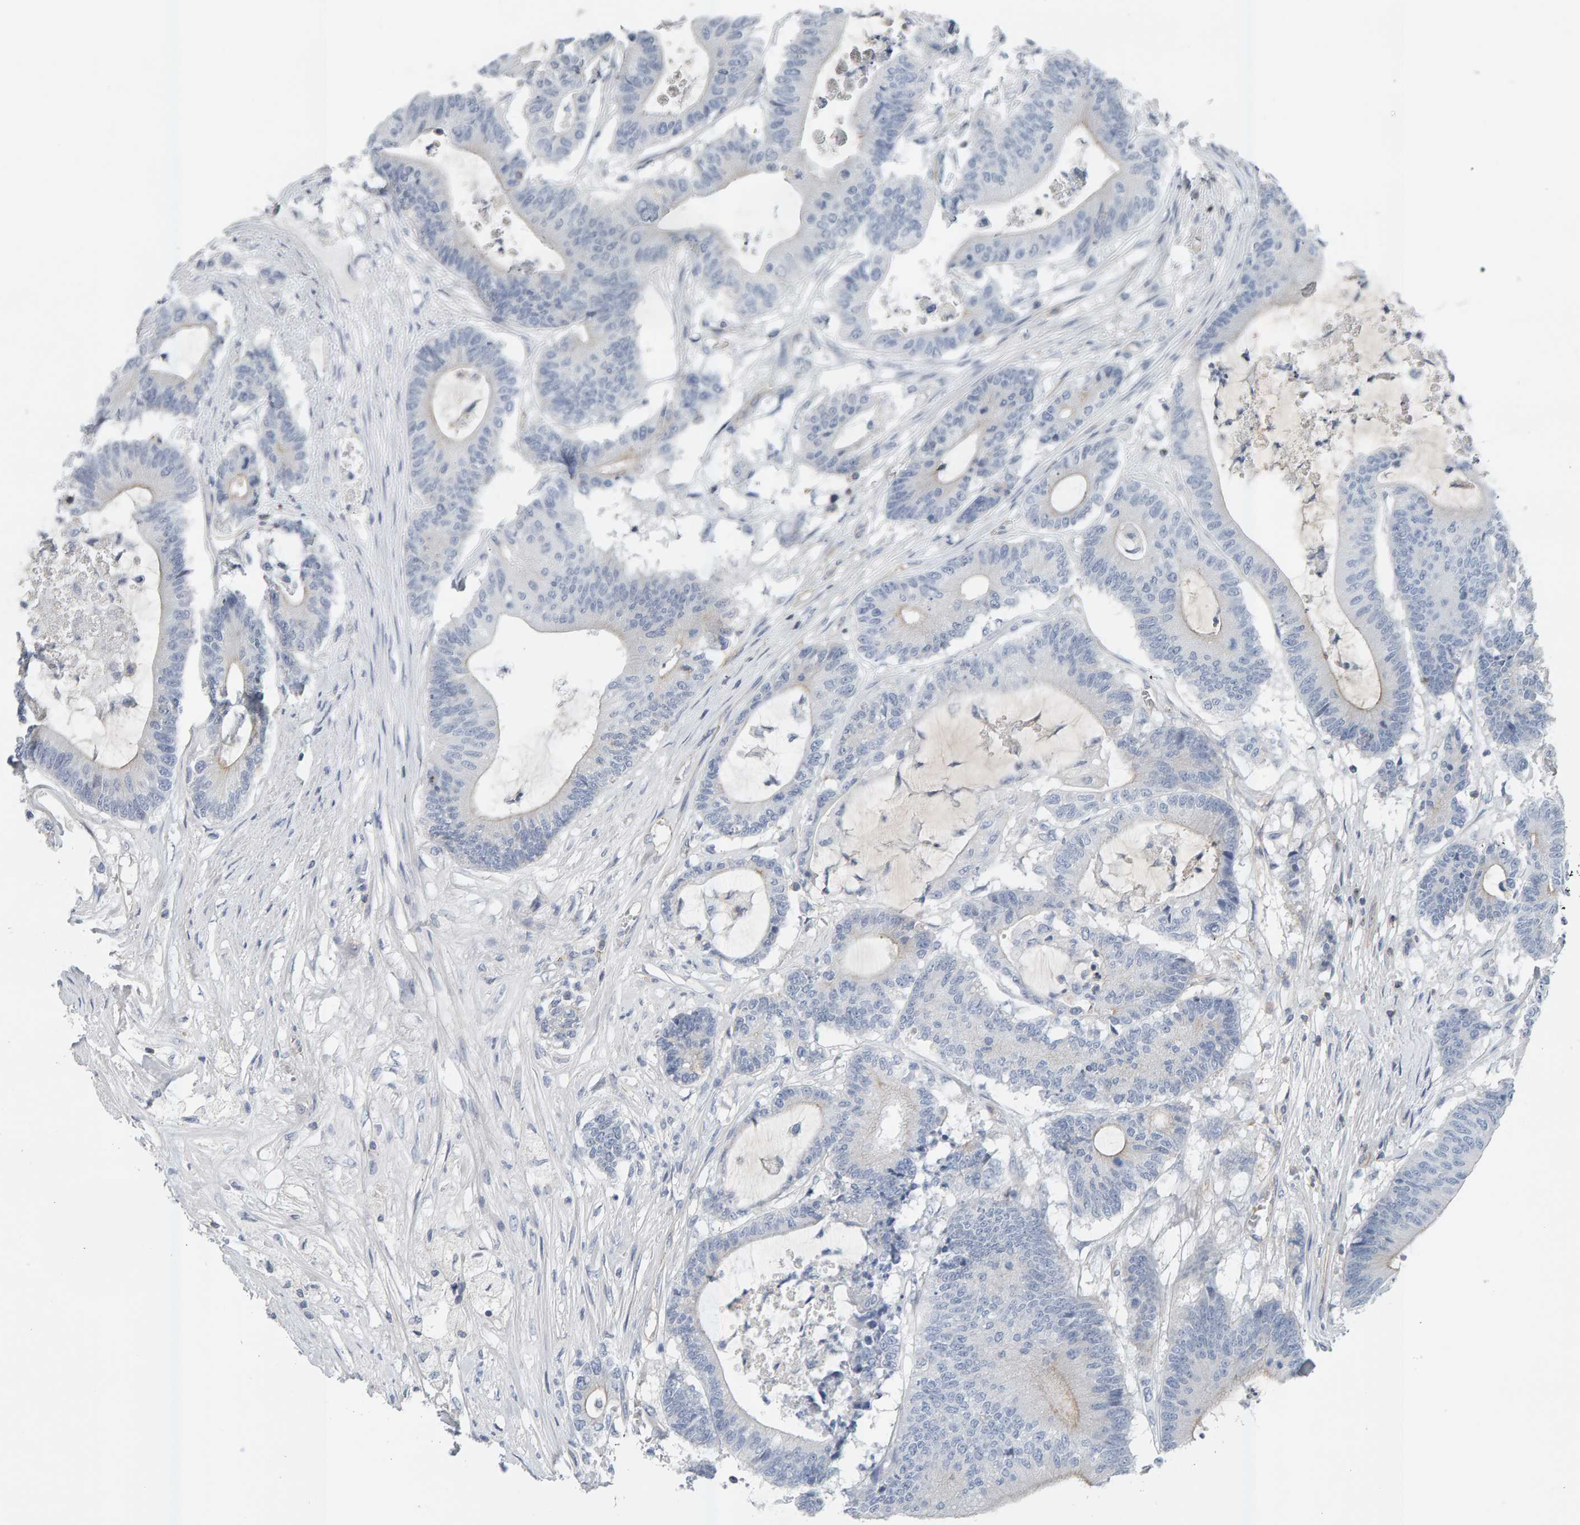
{"staining": {"intensity": "negative", "quantity": "none", "location": "none"}, "tissue": "colorectal cancer", "cell_type": "Tumor cells", "image_type": "cancer", "snomed": [{"axis": "morphology", "description": "Adenocarcinoma, NOS"}, {"axis": "topography", "description": "Colon"}], "caption": "IHC image of neoplastic tissue: colorectal cancer (adenocarcinoma) stained with DAB (3,3'-diaminobenzidine) reveals no significant protein expression in tumor cells. (IHC, brightfield microscopy, high magnification).", "gene": "FYN", "patient": {"sex": "female", "age": 84}}